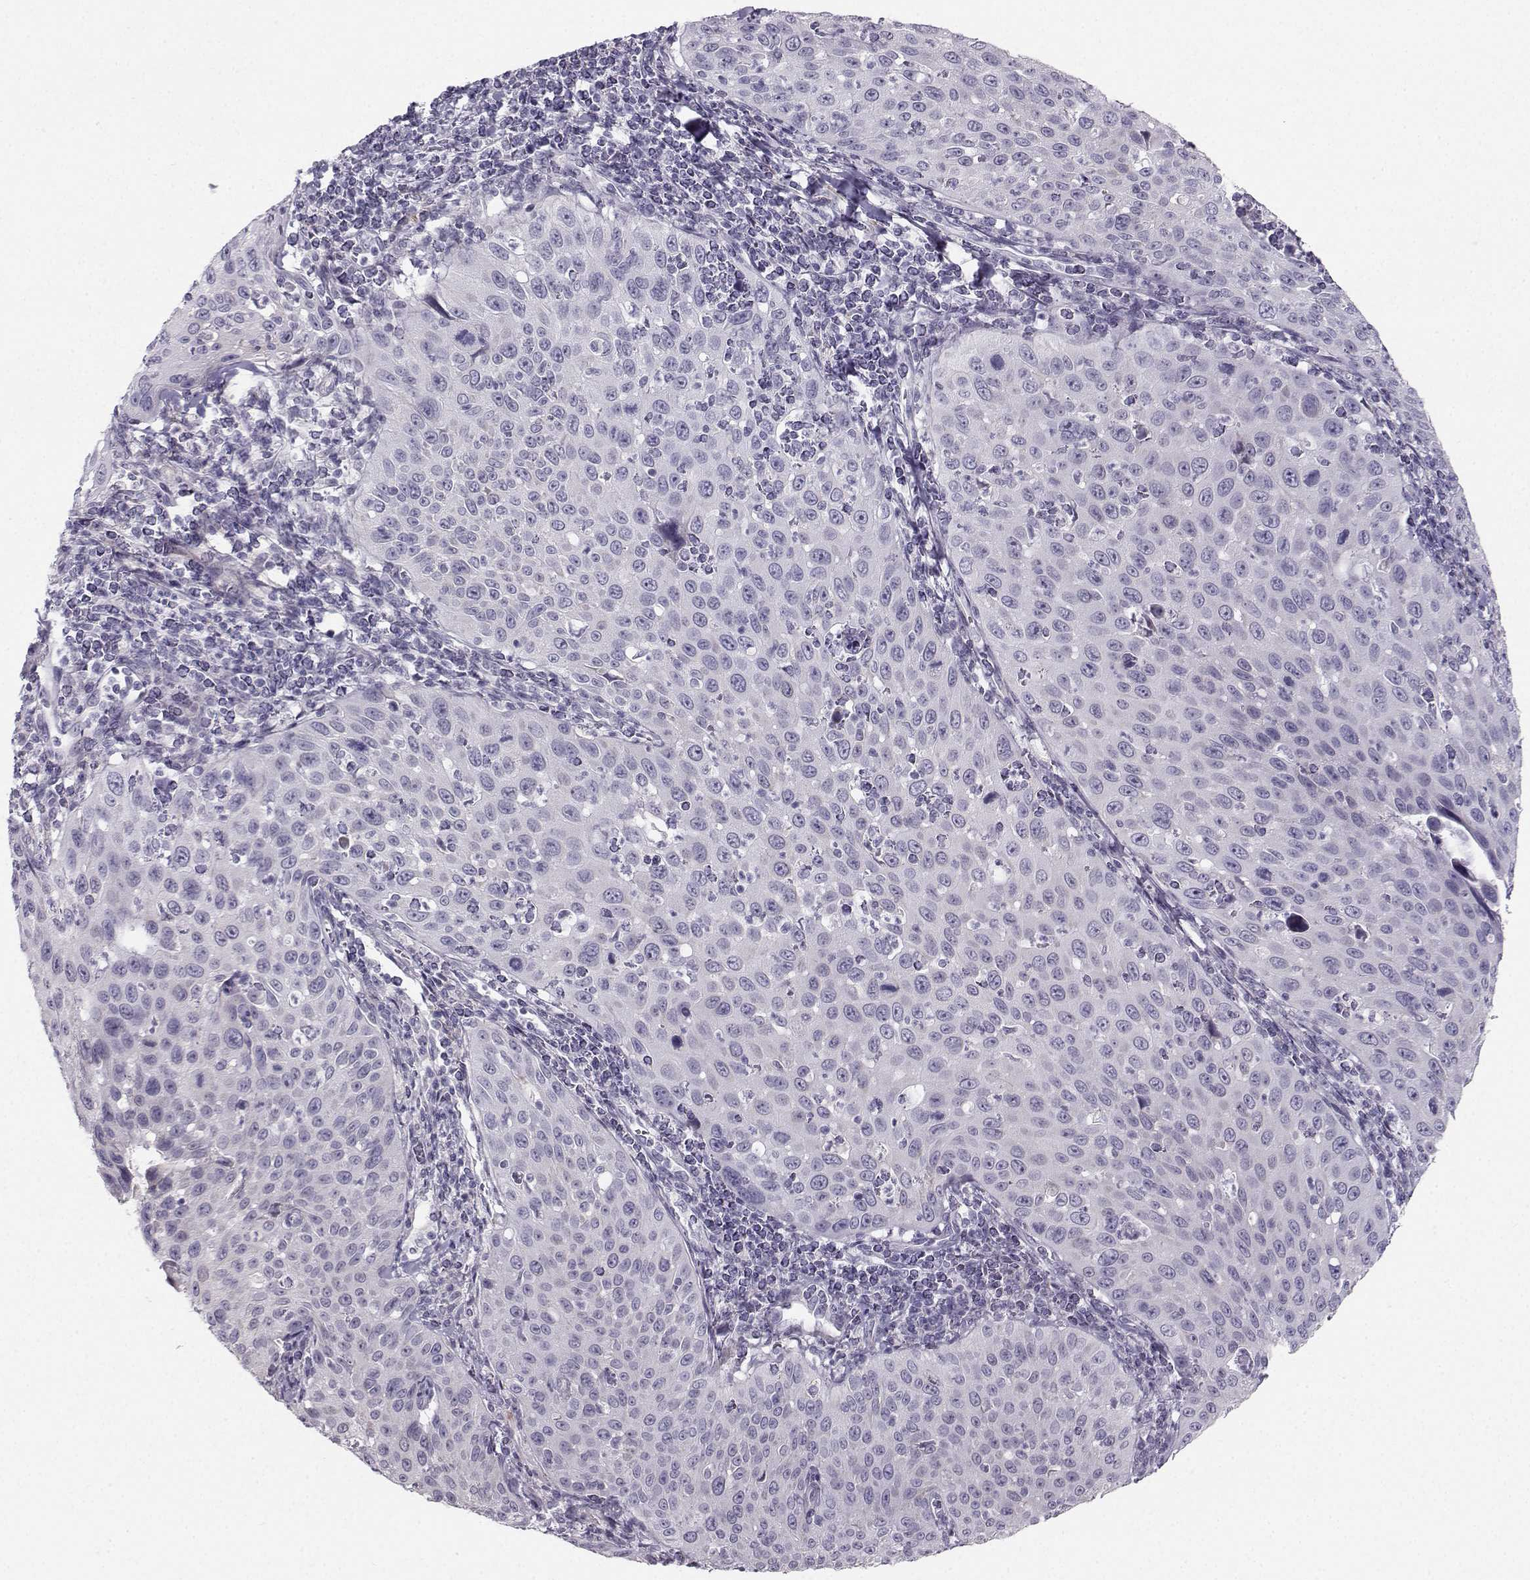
{"staining": {"intensity": "negative", "quantity": "none", "location": "none"}, "tissue": "cervical cancer", "cell_type": "Tumor cells", "image_type": "cancer", "snomed": [{"axis": "morphology", "description": "Squamous cell carcinoma, NOS"}, {"axis": "topography", "description": "Cervix"}], "caption": "This photomicrograph is of cervical cancer stained with IHC to label a protein in brown with the nuclei are counter-stained blue. There is no staining in tumor cells.", "gene": "CASR", "patient": {"sex": "female", "age": 26}}